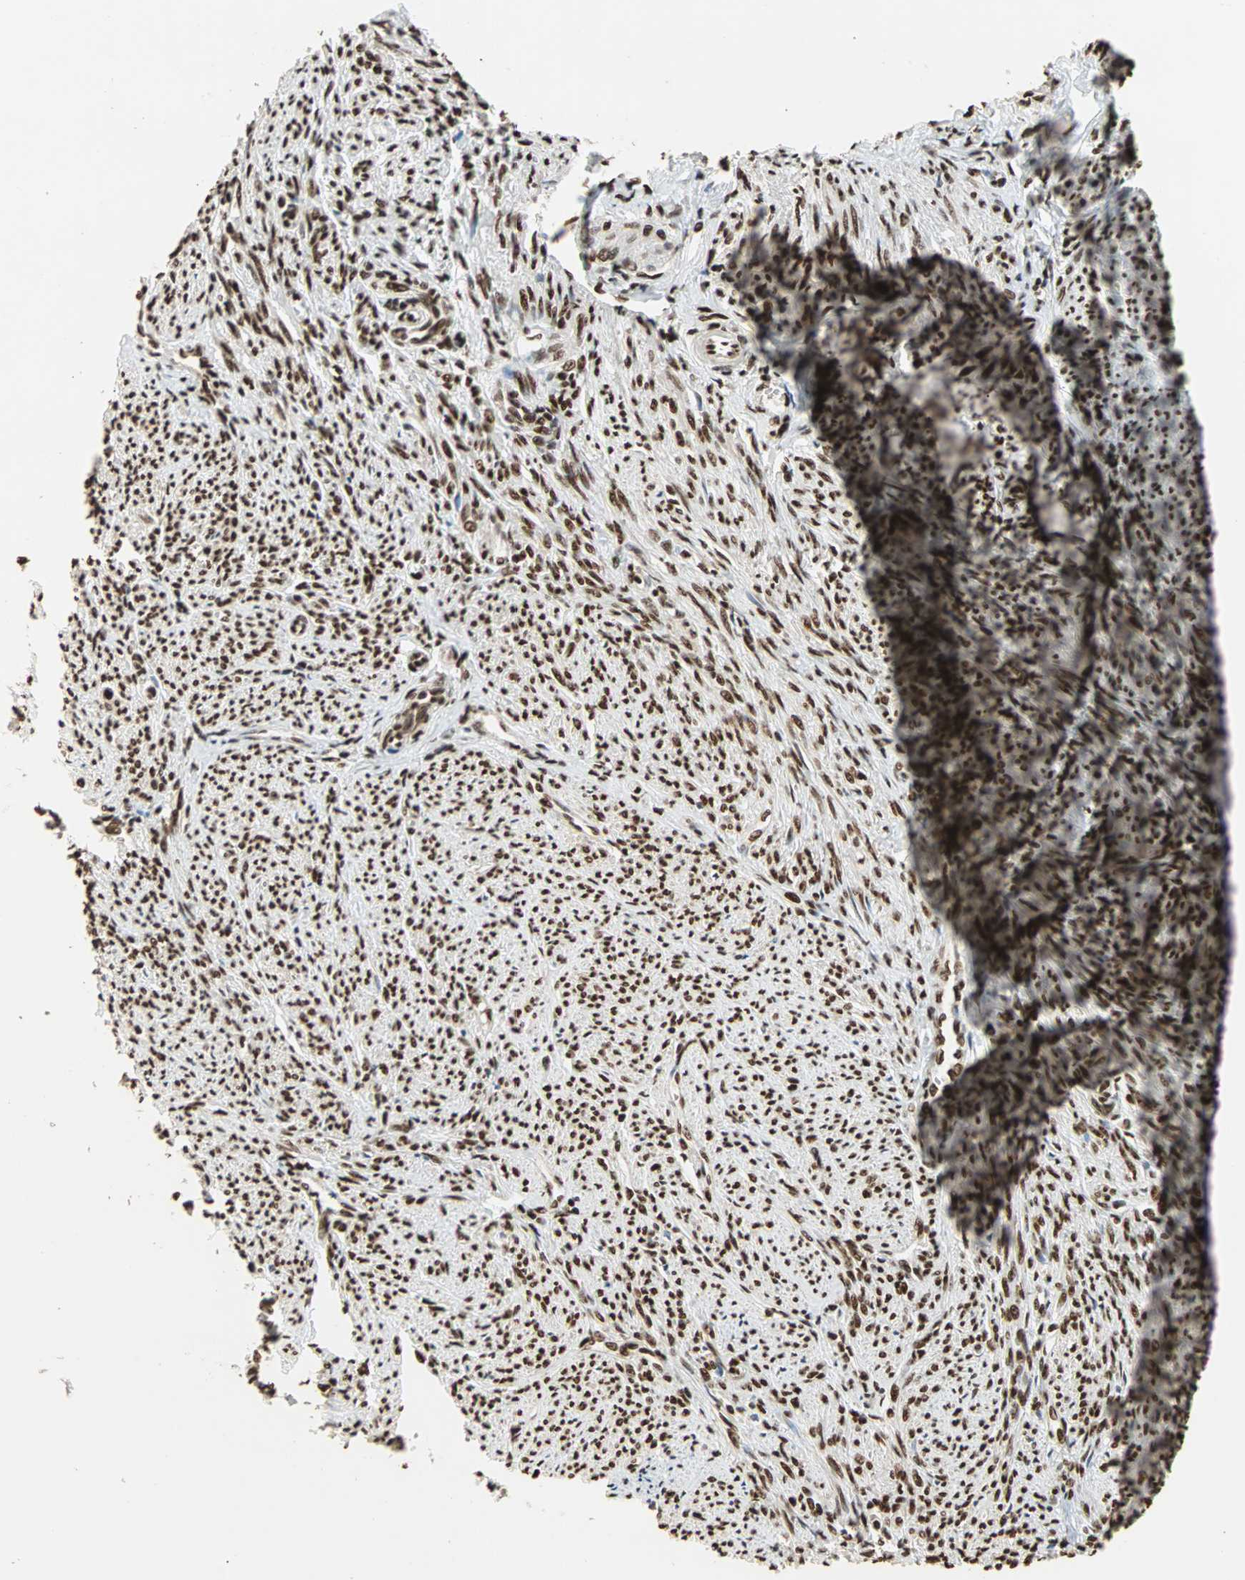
{"staining": {"intensity": "strong", "quantity": ">75%", "location": "nuclear"}, "tissue": "smooth muscle", "cell_type": "Smooth muscle cells", "image_type": "normal", "snomed": [{"axis": "morphology", "description": "Normal tissue, NOS"}, {"axis": "topography", "description": "Smooth muscle"}], "caption": "Immunohistochemical staining of unremarkable human smooth muscle exhibits high levels of strong nuclear staining in approximately >75% of smooth muscle cells. (DAB IHC, brown staining for protein, blue staining for nuclei).", "gene": "ILF2", "patient": {"sex": "female", "age": 65}}